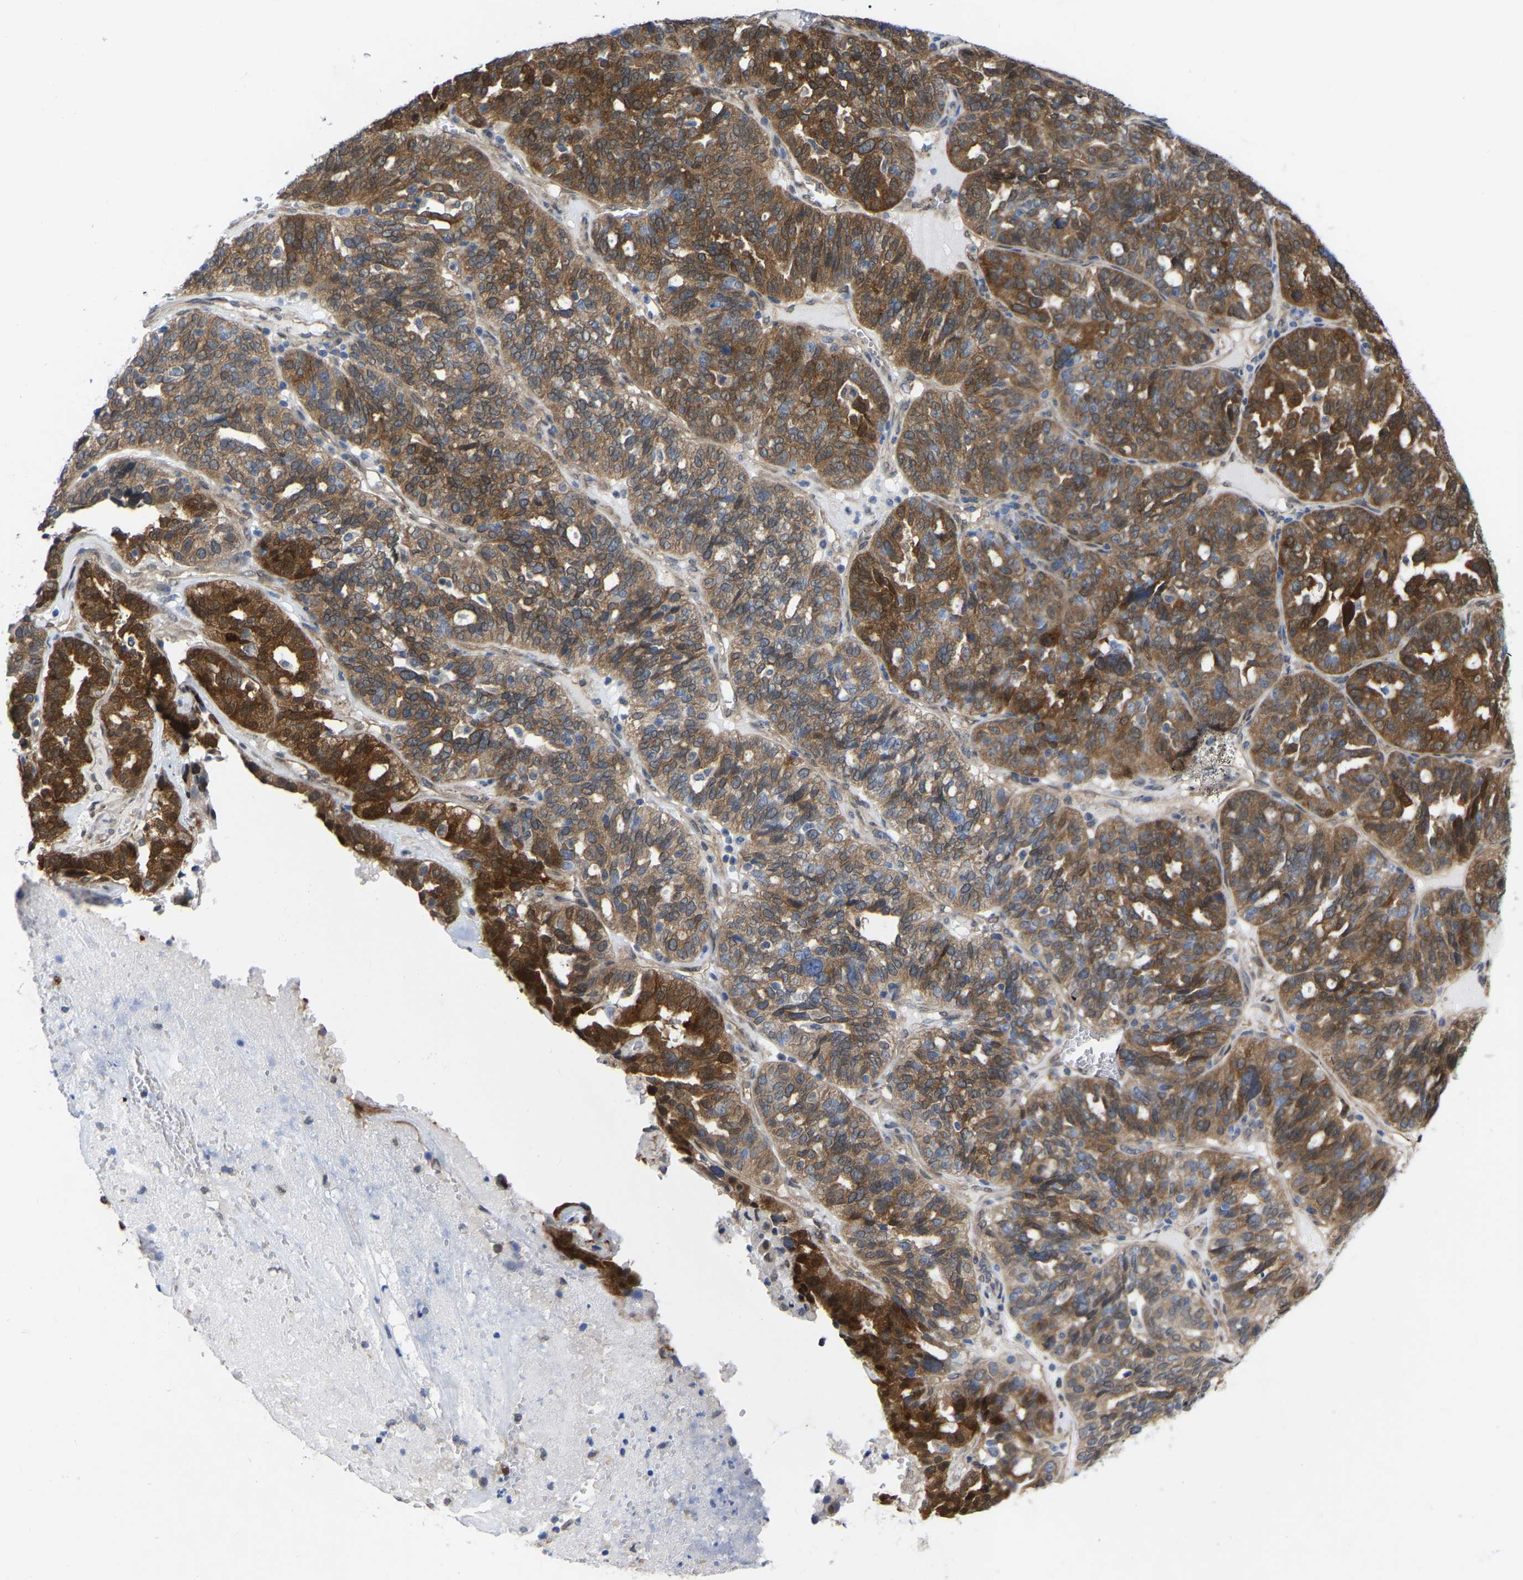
{"staining": {"intensity": "moderate", "quantity": ">75%", "location": "cytoplasmic/membranous"}, "tissue": "ovarian cancer", "cell_type": "Tumor cells", "image_type": "cancer", "snomed": [{"axis": "morphology", "description": "Cystadenocarcinoma, serous, NOS"}, {"axis": "topography", "description": "Ovary"}], "caption": "Immunohistochemistry (IHC) photomicrograph of neoplastic tissue: ovarian serous cystadenocarcinoma stained using IHC reveals medium levels of moderate protein expression localized specifically in the cytoplasmic/membranous of tumor cells, appearing as a cytoplasmic/membranous brown color.", "gene": "UBE4B", "patient": {"sex": "female", "age": 59}}